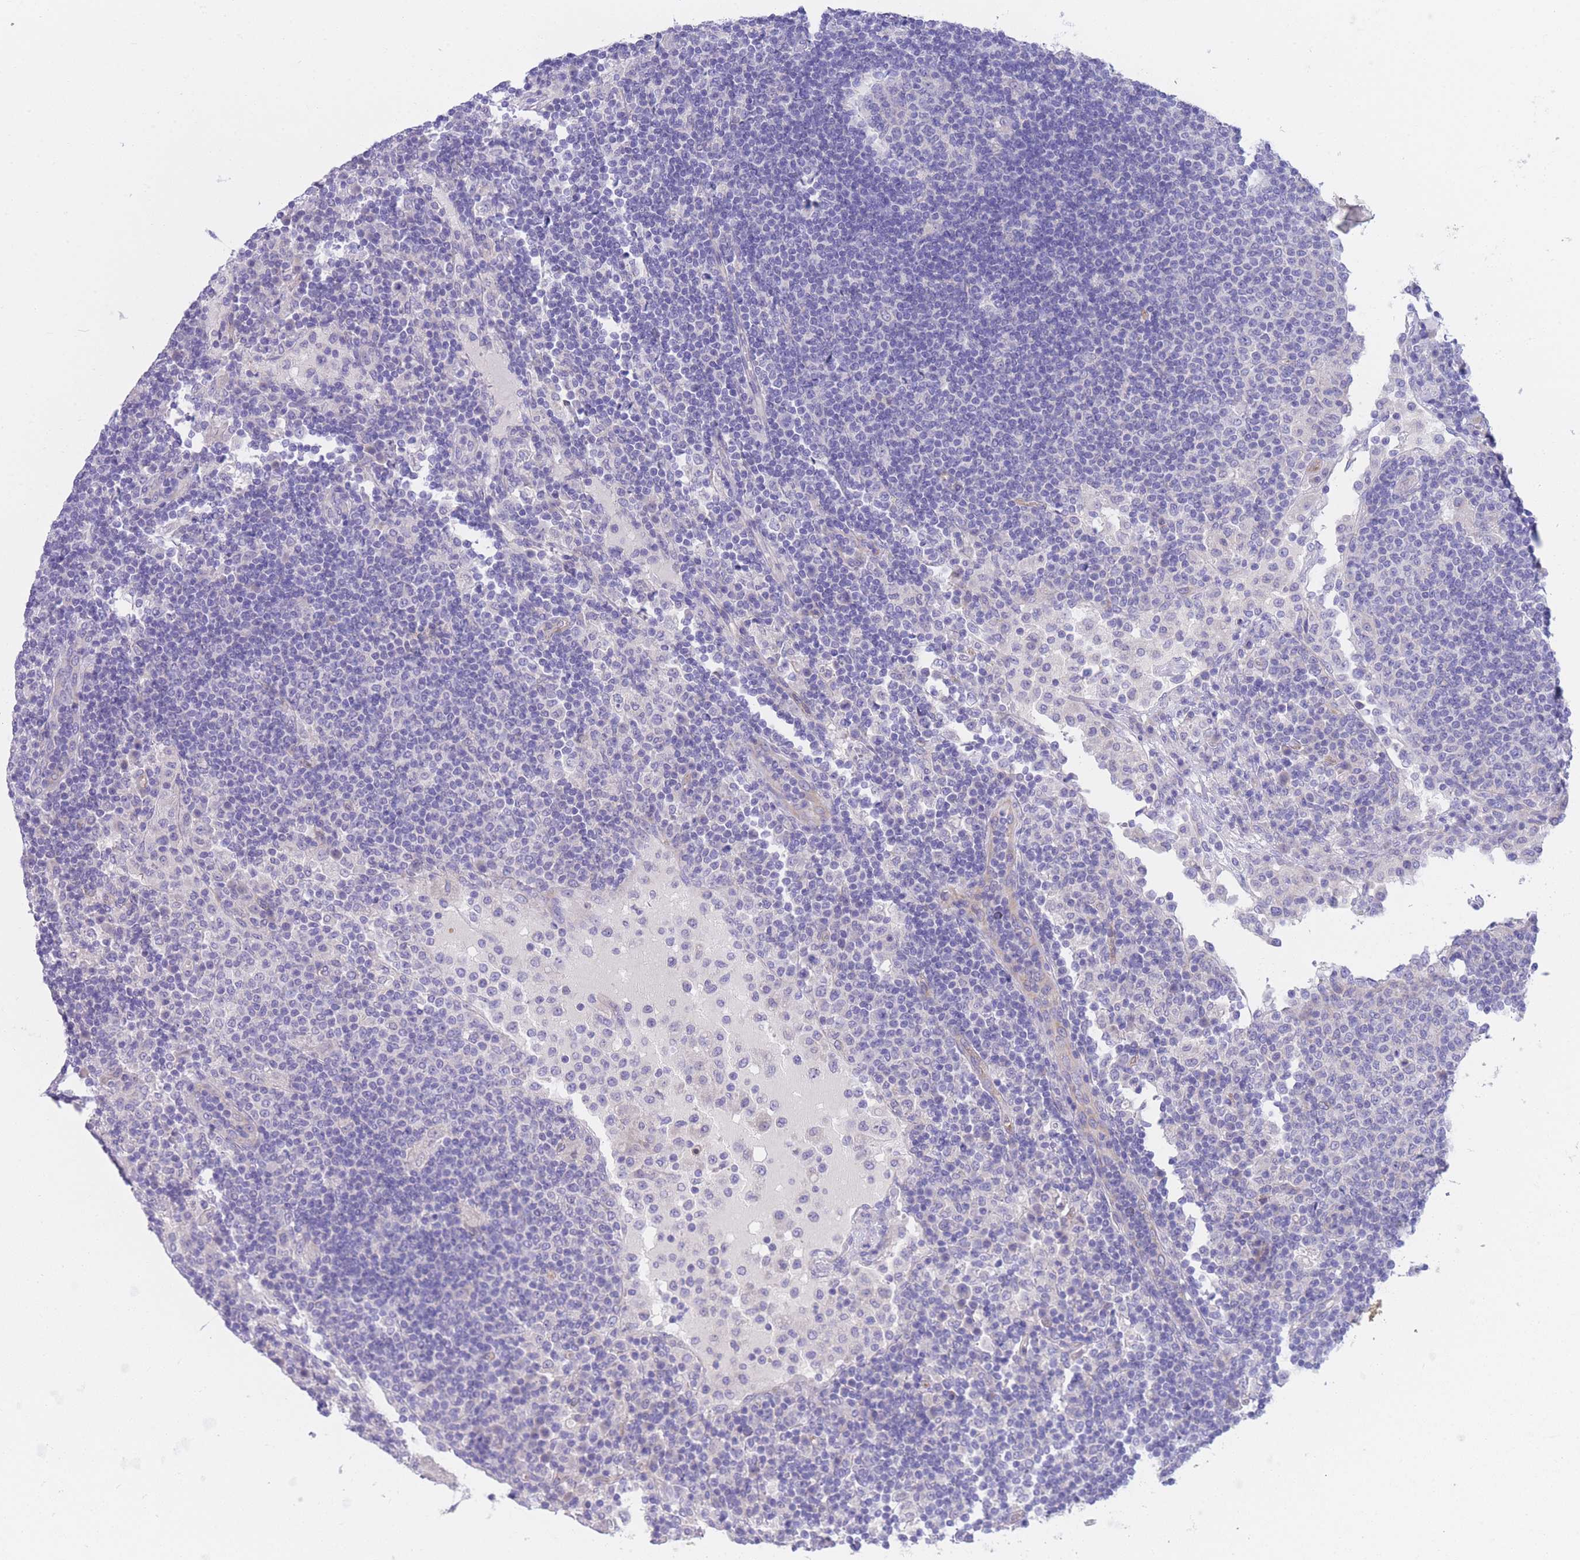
{"staining": {"intensity": "negative", "quantity": "none", "location": "none"}, "tissue": "lymph node", "cell_type": "Germinal center cells", "image_type": "normal", "snomed": [{"axis": "morphology", "description": "Normal tissue, NOS"}, {"axis": "topography", "description": "Lymph node"}], "caption": "Immunohistochemical staining of benign human lymph node reveals no significant expression in germinal center cells. Nuclei are stained in blue.", "gene": "PCDHB3", "patient": {"sex": "female", "age": 53}}